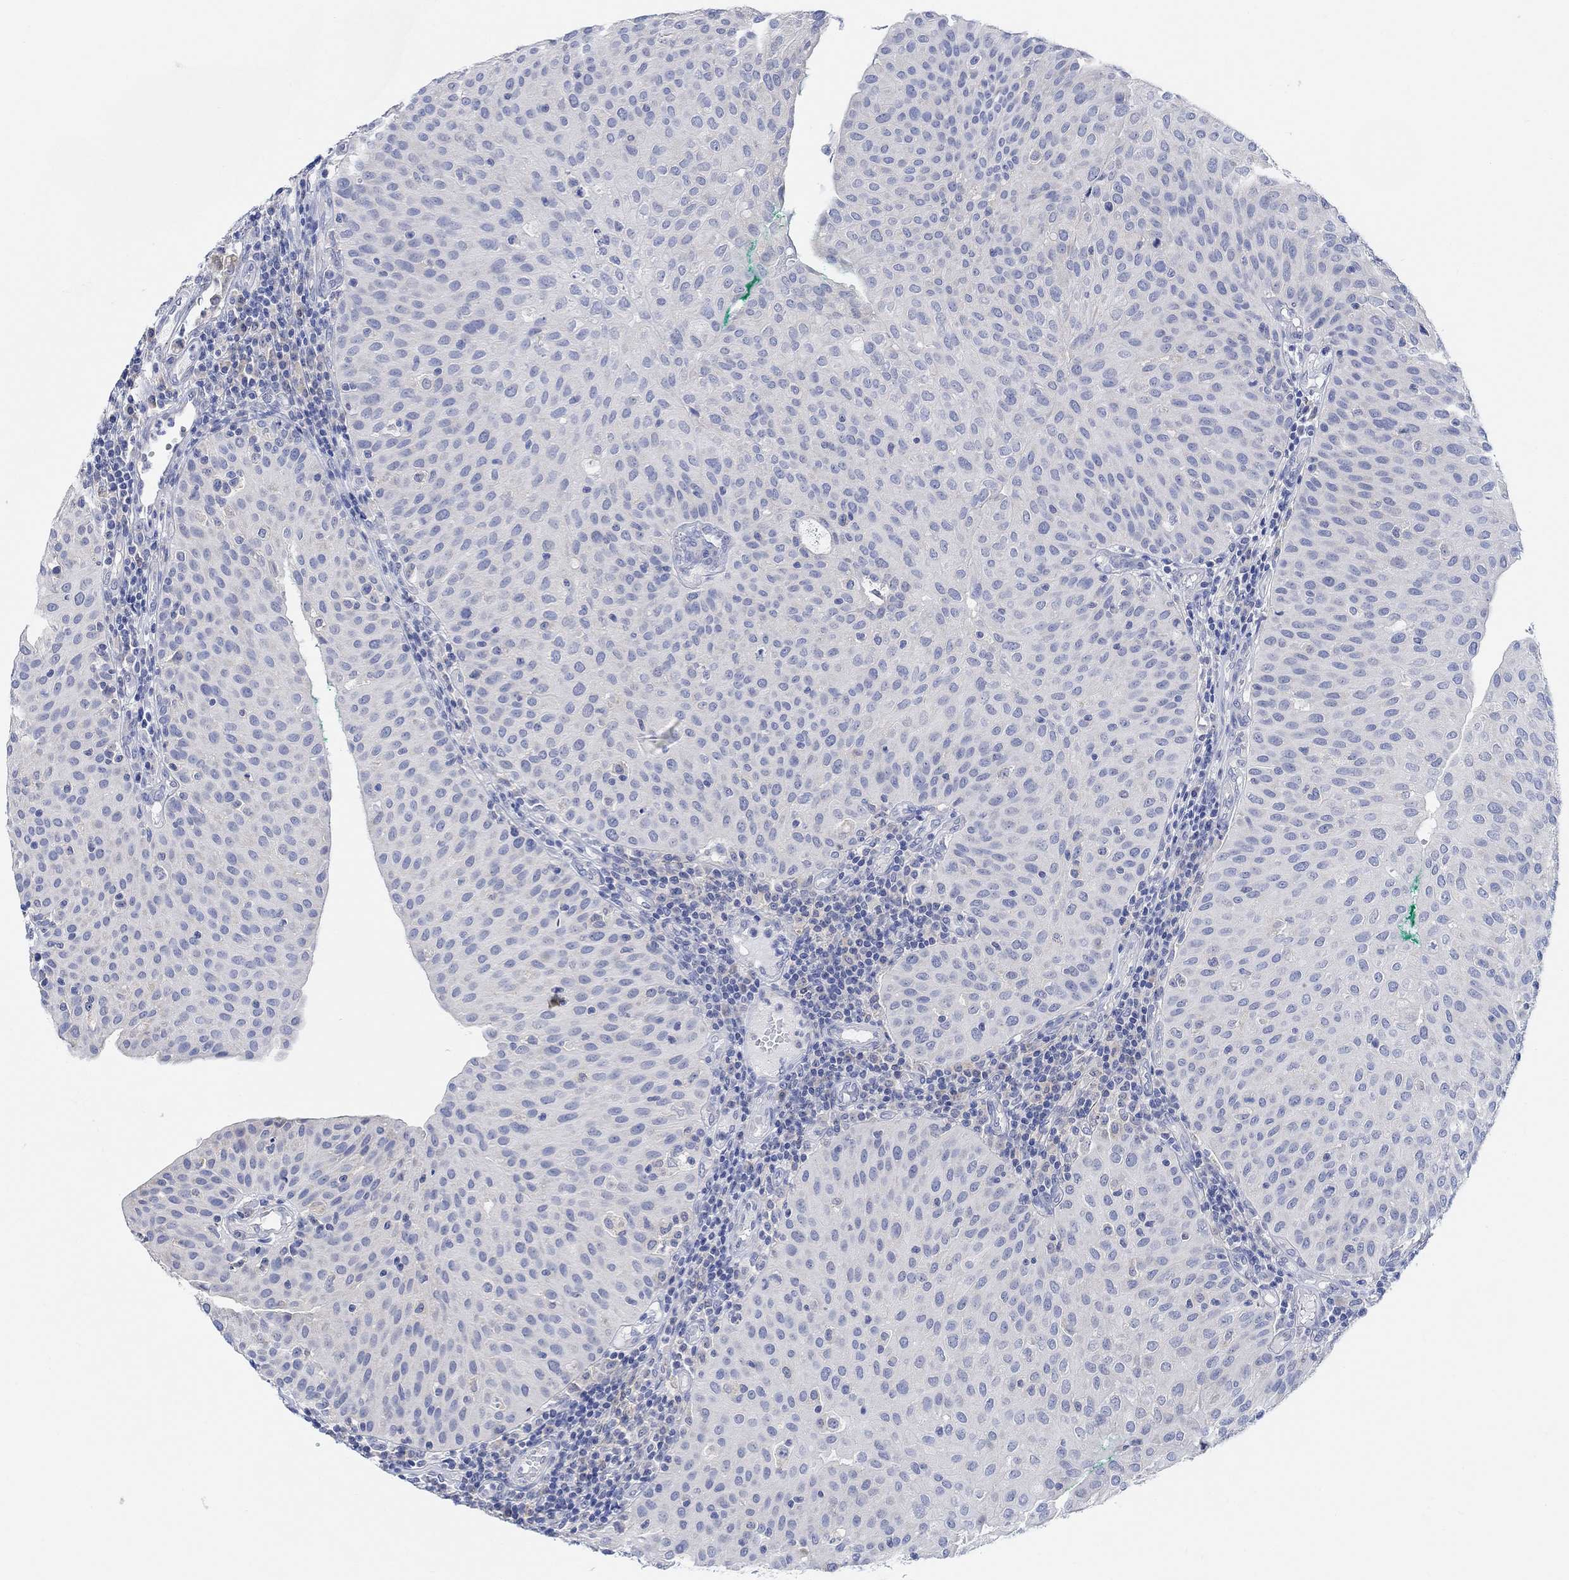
{"staining": {"intensity": "negative", "quantity": "none", "location": "none"}, "tissue": "urothelial cancer", "cell_type": "Tumor cells", "image_type": "cancer", "snomed": [{"axis": "morphology", "description": "Urothelial carcinoma, Low grade"}, {"axis": "topography", "description": "Urinary bladder"}], "caption": "Tumor cells are negative for protein expression in human low-grade urothelial carcinoma.", "gene": "RIMS1", "patient": {"sex": "male", "age": 54}}